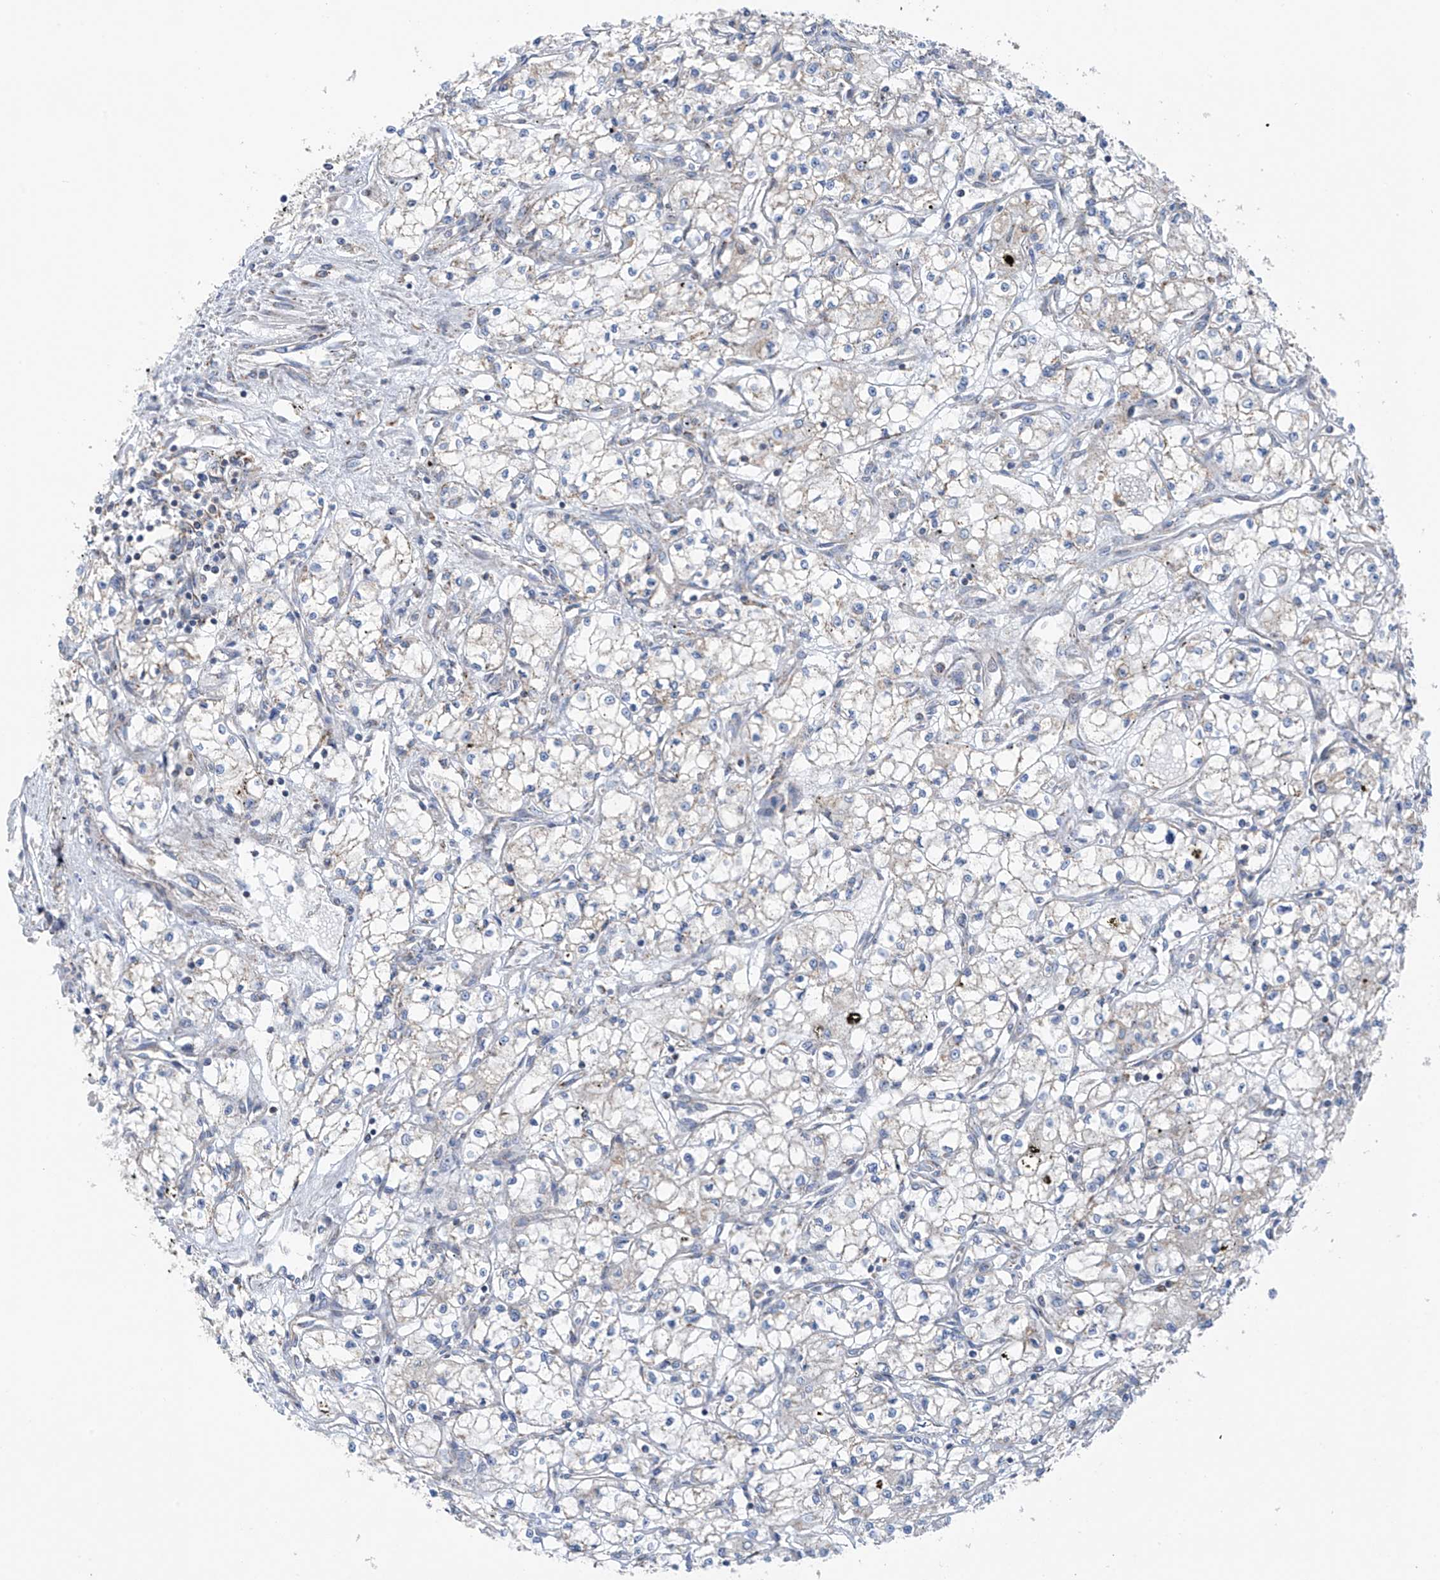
{"staining": {"intensity": "negative", "quantity": "none", "location": "none"}, "tissue": "renal cancer", "cell_type": "Tumor cells", "image_type": "cancer", "snomed": [{"axis": "morphology", "description": "Adenocarcinoma, NOS"}, {"axis": "topography", "description": "Kidney"}], "caption": "This is an immunohistochemistry (IHC) micrograph of renal cancer (adenocarcinoma). There is no staining in tumor cells.", "gene": "SYN3", "patient": {"sex": "male", "age": 59}}